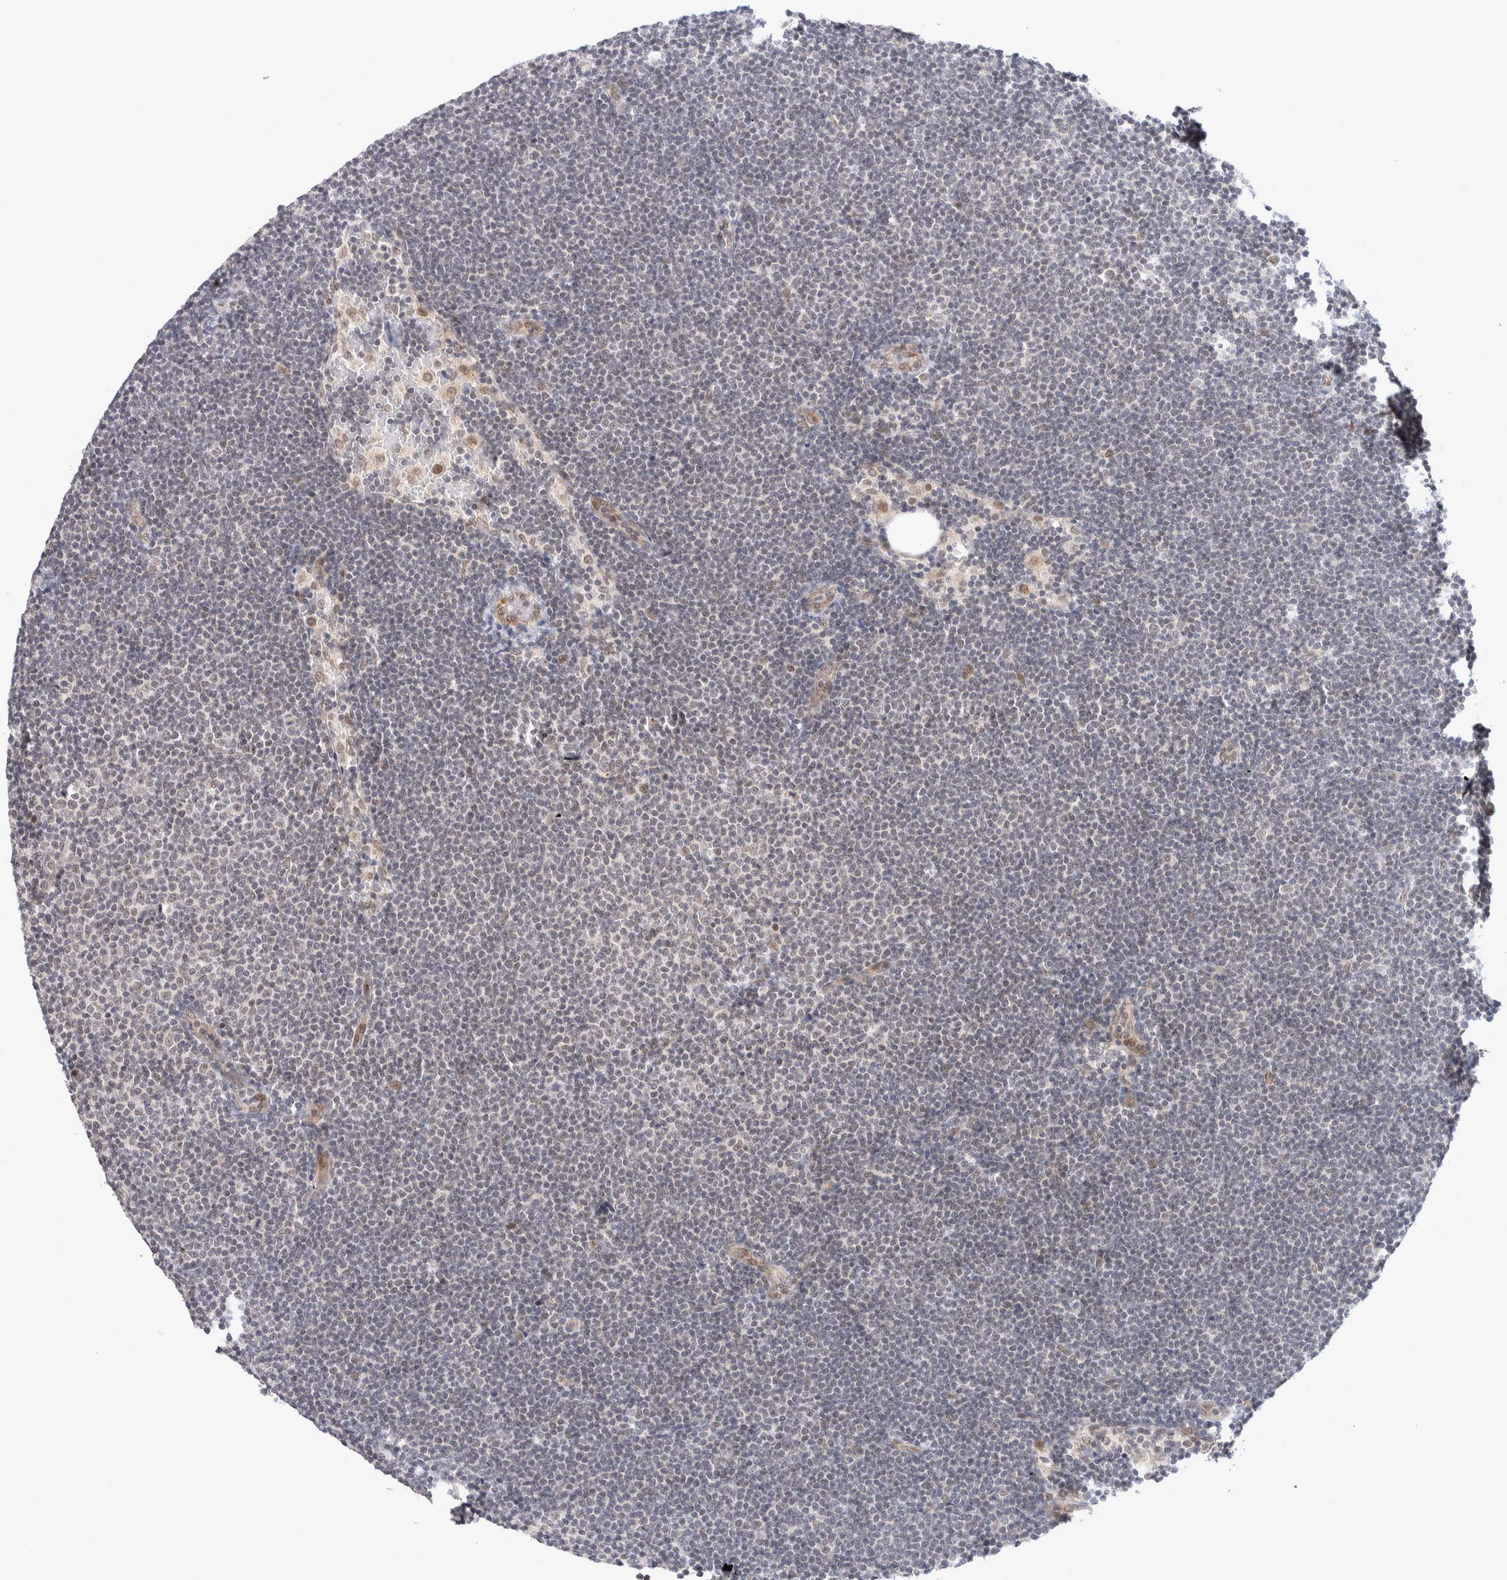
{"staining": {"intensity": "weak", "quantity": ">75%", "location": "nuclear"}, "tissue": "lymphoma", "cell_type": "Tumor cells", "image_type": "cancer", "snomed": [{"axis": "morphology", "description": "Malignant lymphoma, non-Hodgkin's type, Low grade"}, {"axis": "topography", "description": "Lymph node"}], "caption": "Protein expression analysis of lymphoma exhibits weak nuclear positivity in about >75% of tumor cells.", "gene": "CRAT", "patient": {"sex": "female", "age": 53}}